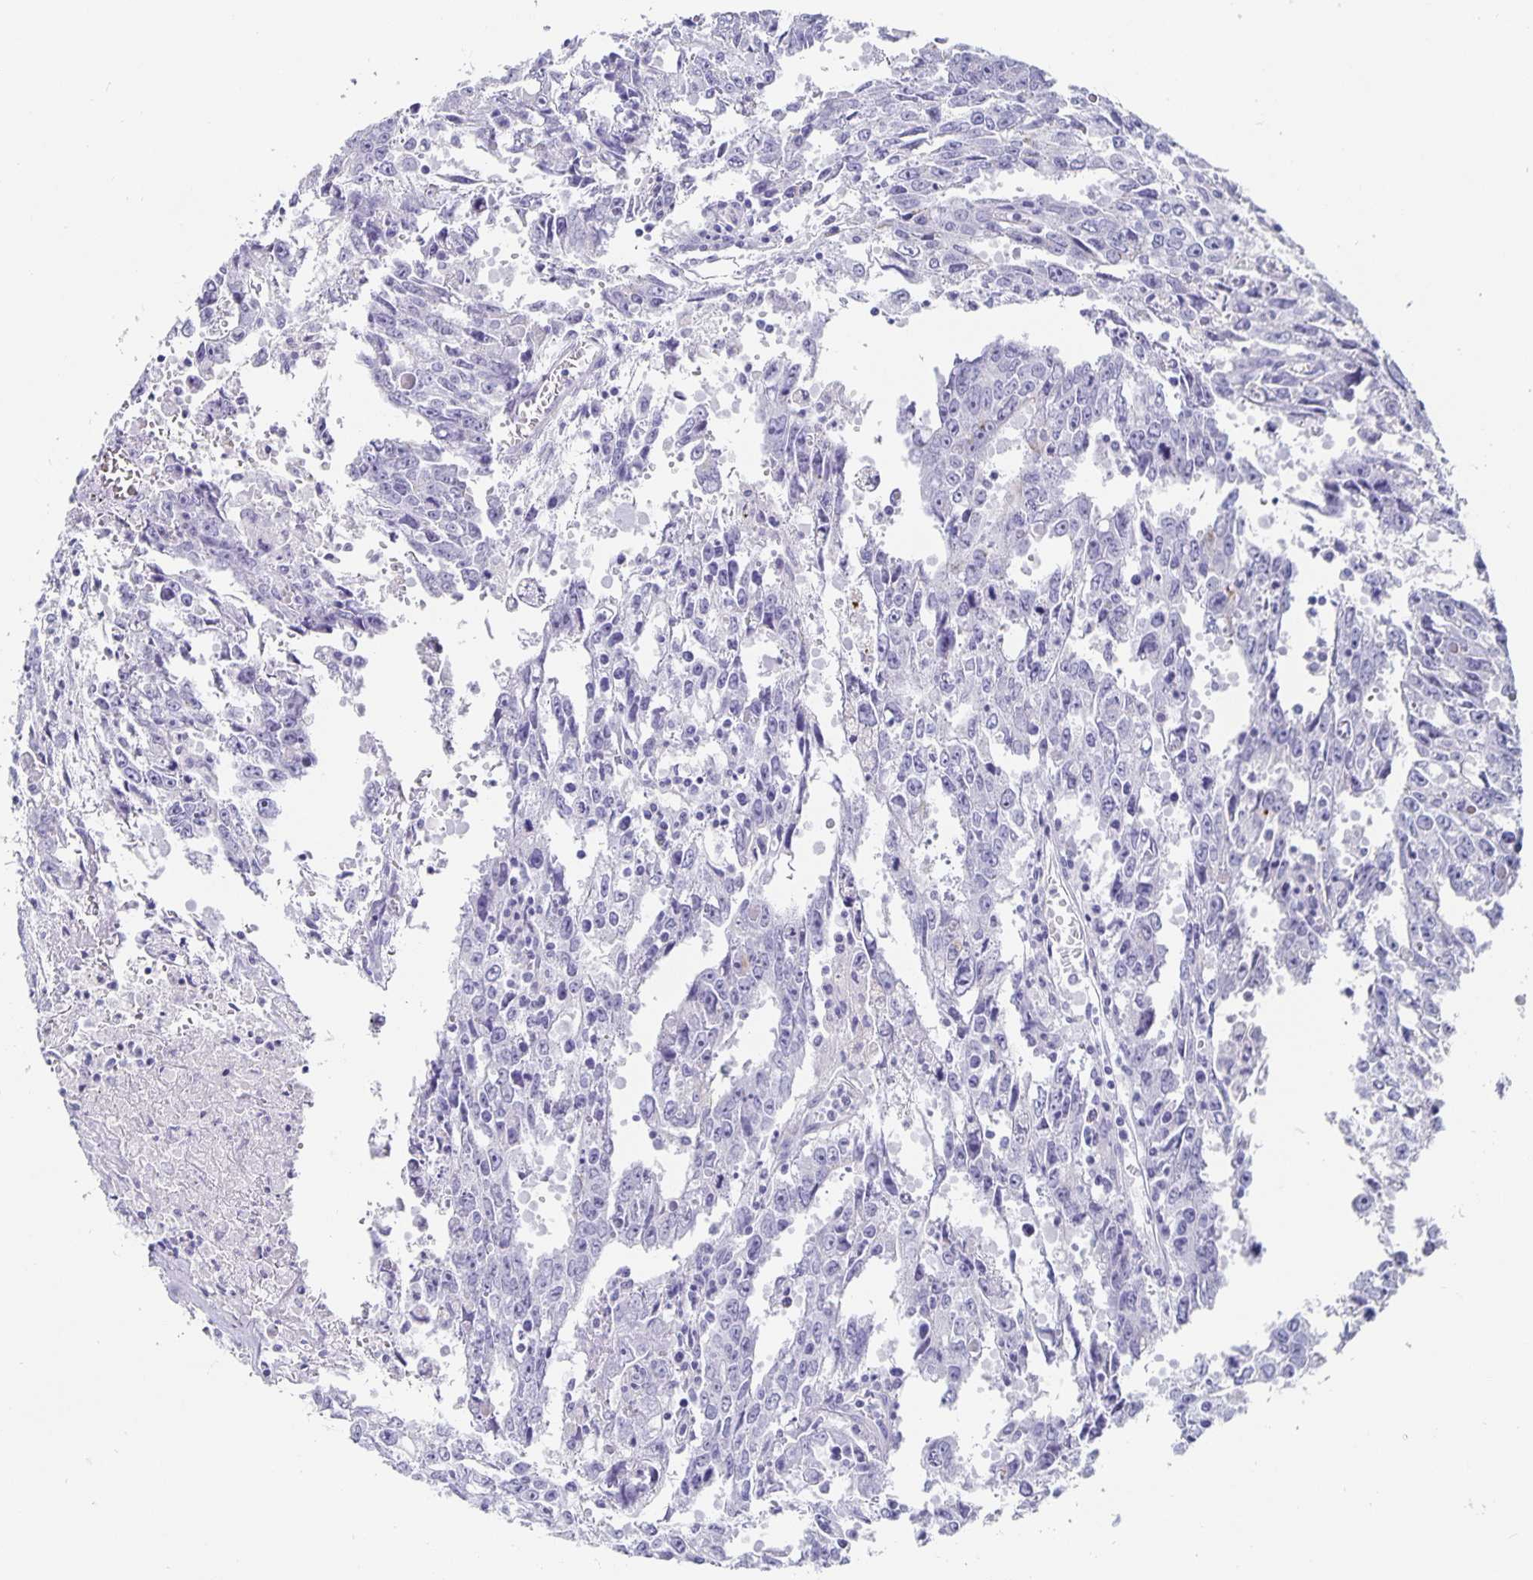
{"staining": {"intensity": "negative", "quantity": "none", "location": "none"}, "tissue": "testis cancer", "cell_type": "Tumor cells", "image_type": "cancer", "snomed": [{"axis": "morphology", "description": "Carcinoma, Embryonal, NOS"}, {"axis": "topography", "description": "Testis"}], "caption": "High power microscopy micrograph of an IHC photomicrograph of testis cancer, revealing no significant positivity in tumor cells.", "gene": "CHGA", "patient": {"sex": "male", "age": 22}}